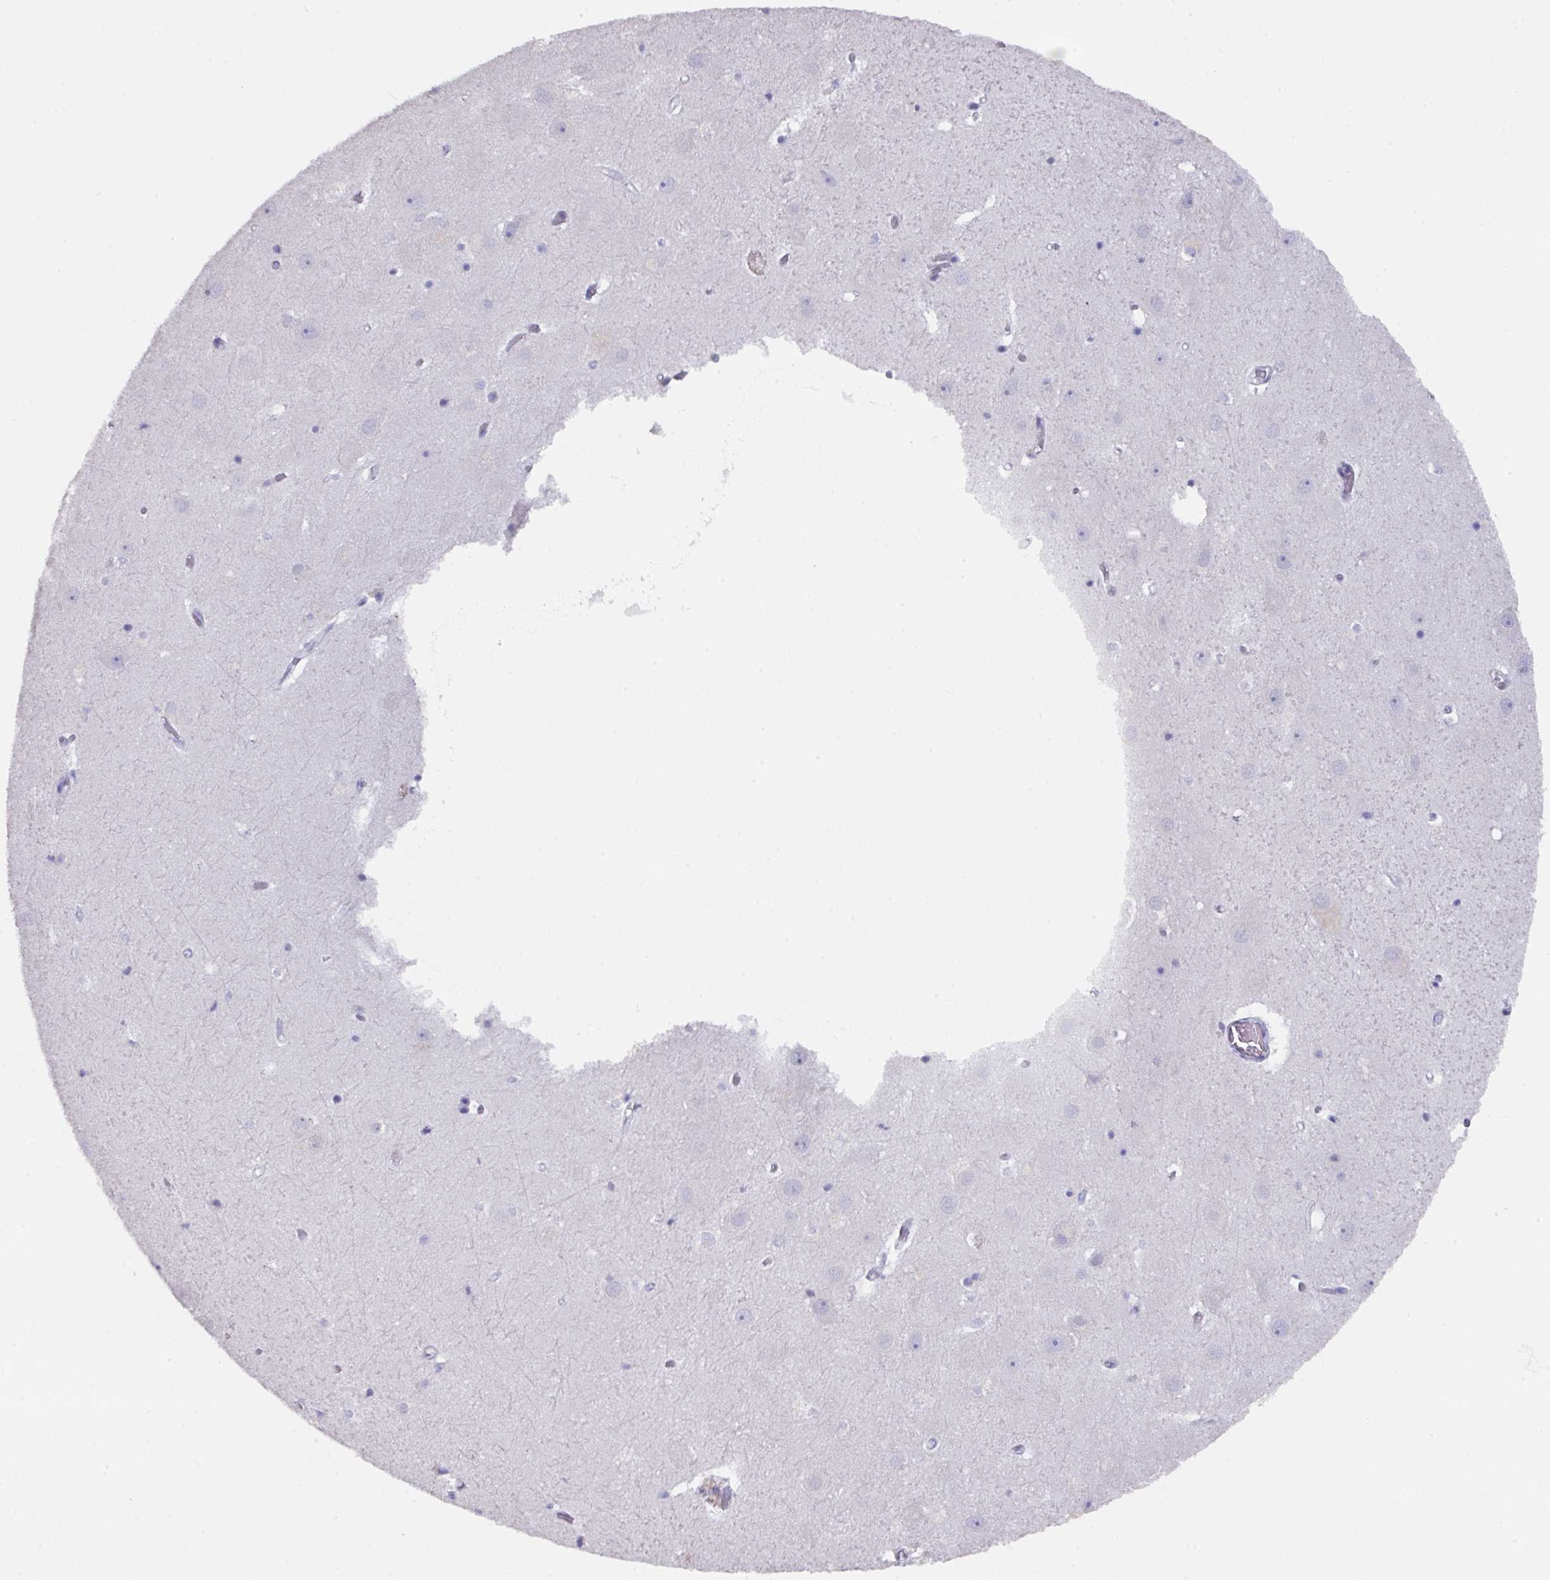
{"staining": {"intensity": "negative", "quantity": "none", "location": "none"}, "tissue": "hippocampus", "cell_type": "Glial cells", "image_type": "normal", "snomed": [{"axis": "morphology", "description": "Normal tissue, NOS"}, {"axis": "topography", "description": "Hippocampus"}], "caption": "This image is of benign hippocampus stained with immunohistochemistry to label a protein in brown with the nuclei are counter-stained blue. There is no positivity in glial cells.", "gene": "DAZ1", "patient": {"sex": "female", "age": 52}}